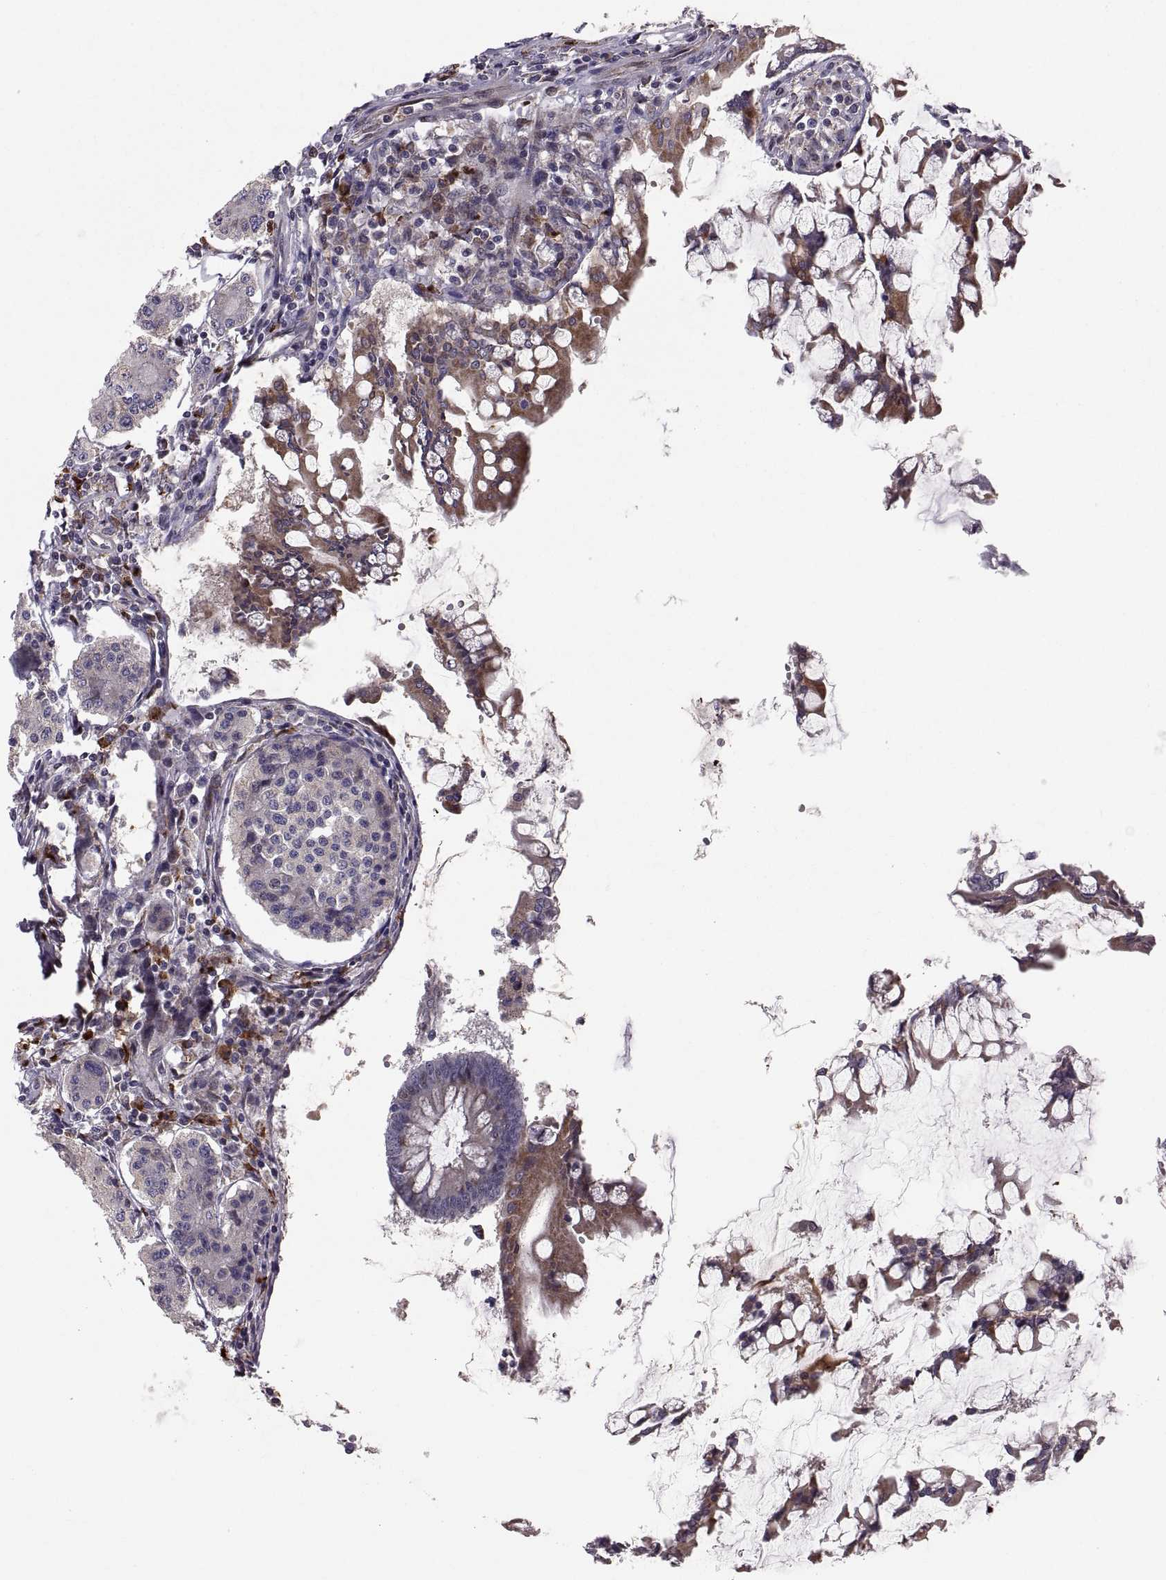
{"staining": {"intensity": "moderate", "quantity": "<25%", "location": "cytoplasmic/membranous"}, "tissue": "carcinoid", "cell_type": "Tumor cells", "image_type": "cancer", "snomed": [{"axis": "morphology", "description": "Carcinoid, malignant, NOS"}, {"axis": "topography", "description": "Small intestine"}], "caption": "Tumor cells reveal low levels of moderate cytoplasmic/membranous expression in approximately <25% of cells in malignant carcinoid.", "gene": "TESC", "patient": {"sex": "female", "age": 65}}